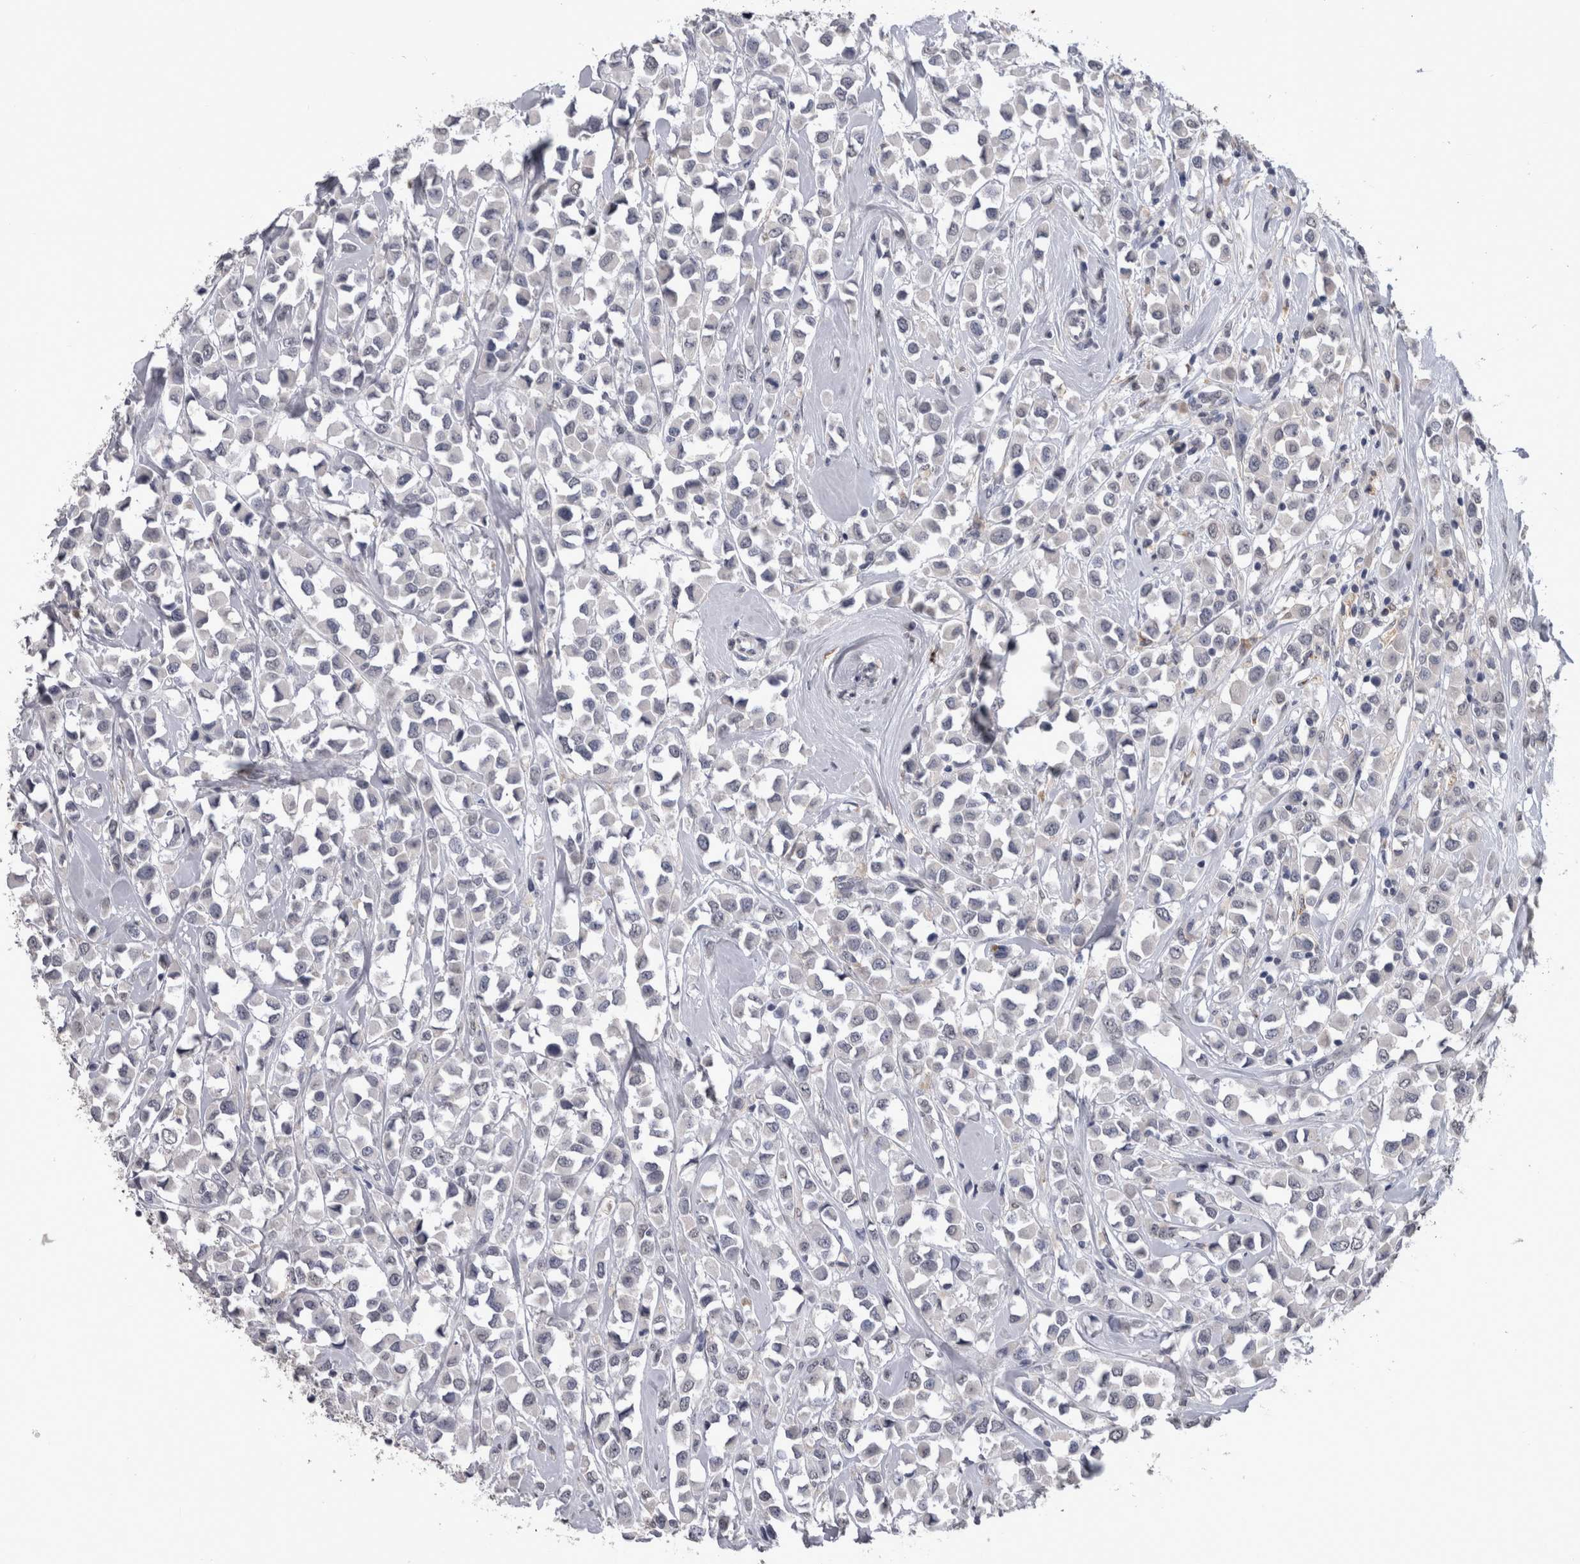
{"staining": {"intensity": "negative", "quantity": "none", "location": "none"}, "tissue": "breast cancer", "cell_type": "Tumor cells", "image_type": "cancer", "snomed": [{"axis": "morphology", "description": "Duct carcinoma"}, {"axis": "topography", "description": "Breast"}], "caption": "This is a micrograph of IHC staining of invasive ductal carcinoma (breast), which shows no expression in tumor cells. The staining is performed using DAB (3,3'-diaminobenzidine) brown chromogen with nuclei counter-stained in using hematoxylin.", "gene": "PAX5", "patient": {"sex": "female", "age": 61}}